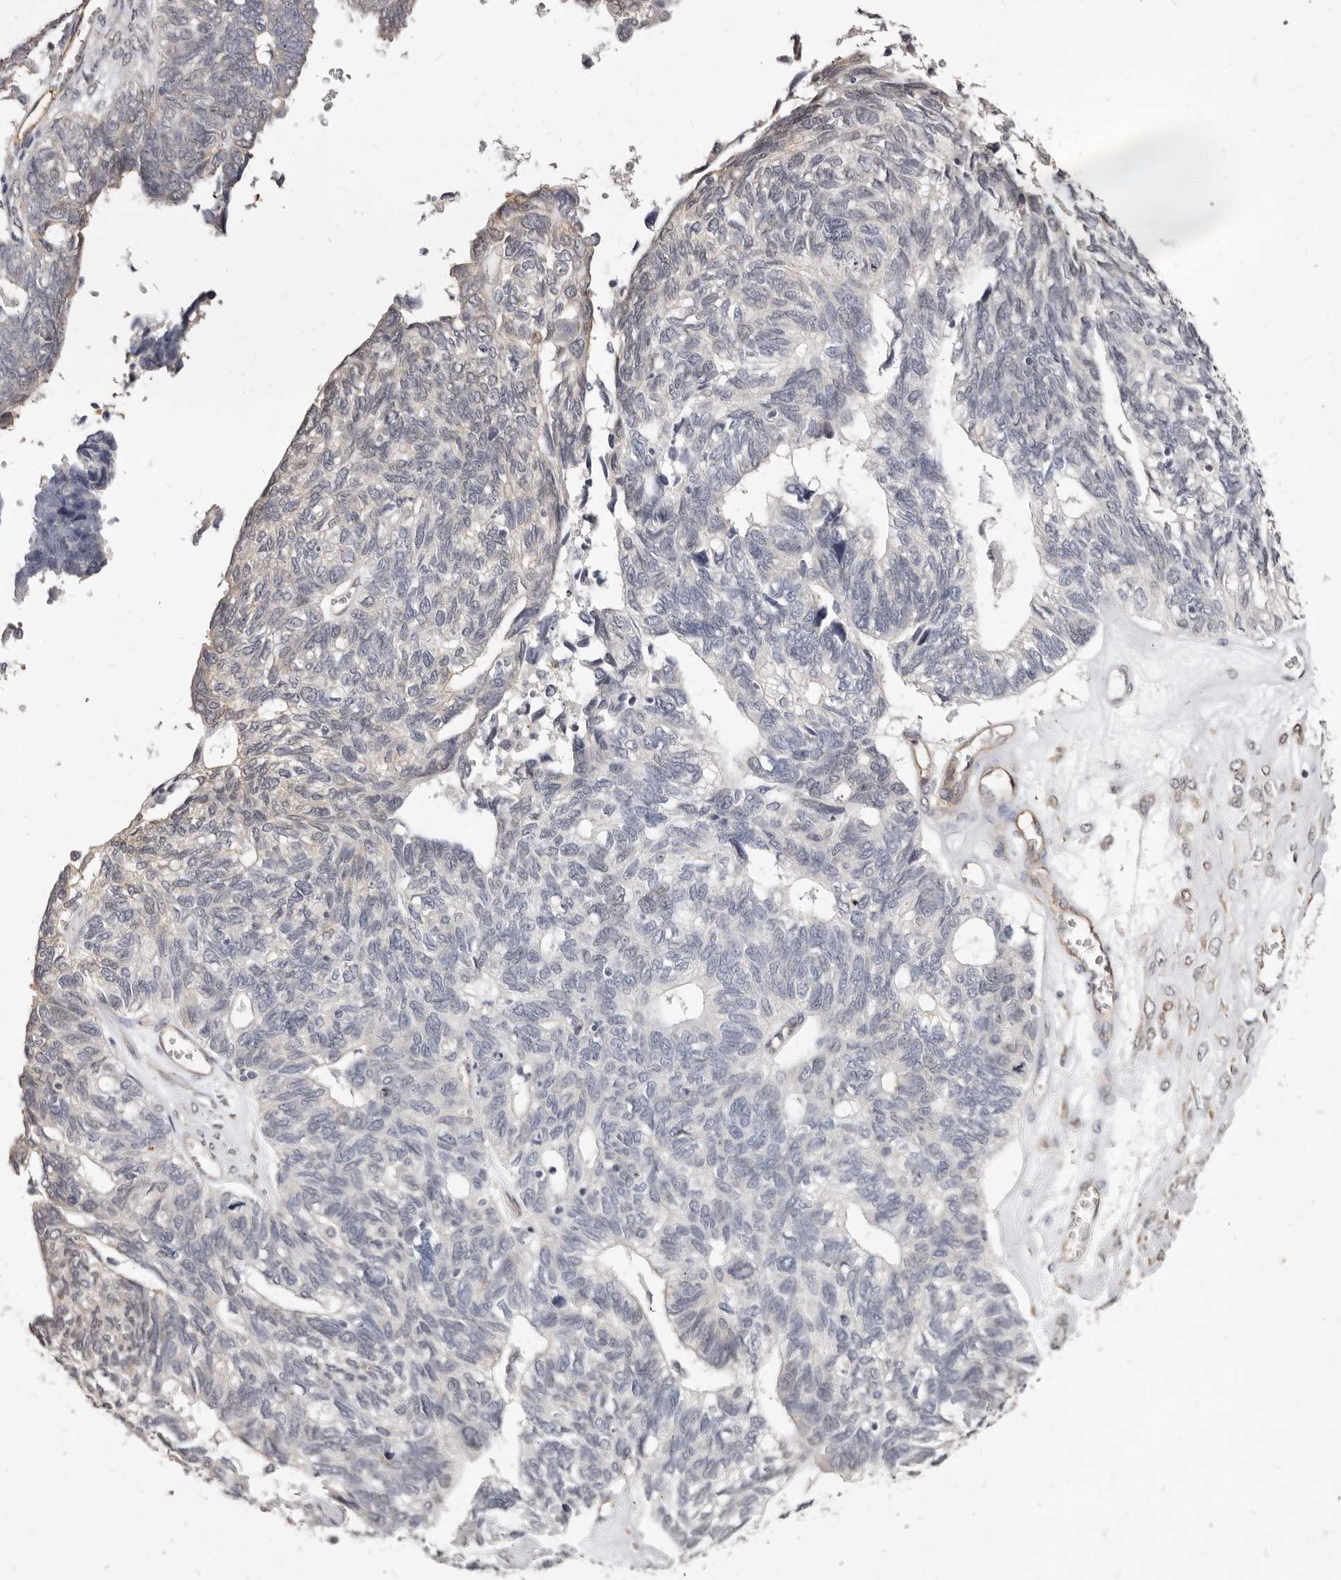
{"staining": {"intensity": "negative", "quantity": "none", "location": "none"}, "tissue": "ovarian cancer", "cell_type": "Tumor cells", "image_type": "cancer", "snomed": [{"axis": "morphology", "description": "Cystadenocarcinoma, serous, NOS"}, {"axis": "topography", "description": "Ovary"}], "caption": "The image shows no staining of tumor cells in serous cystadenocarcinoma (ovarian).", "gene": "KHDRBS2", "patient": {"sex": "female", "age": 79}}